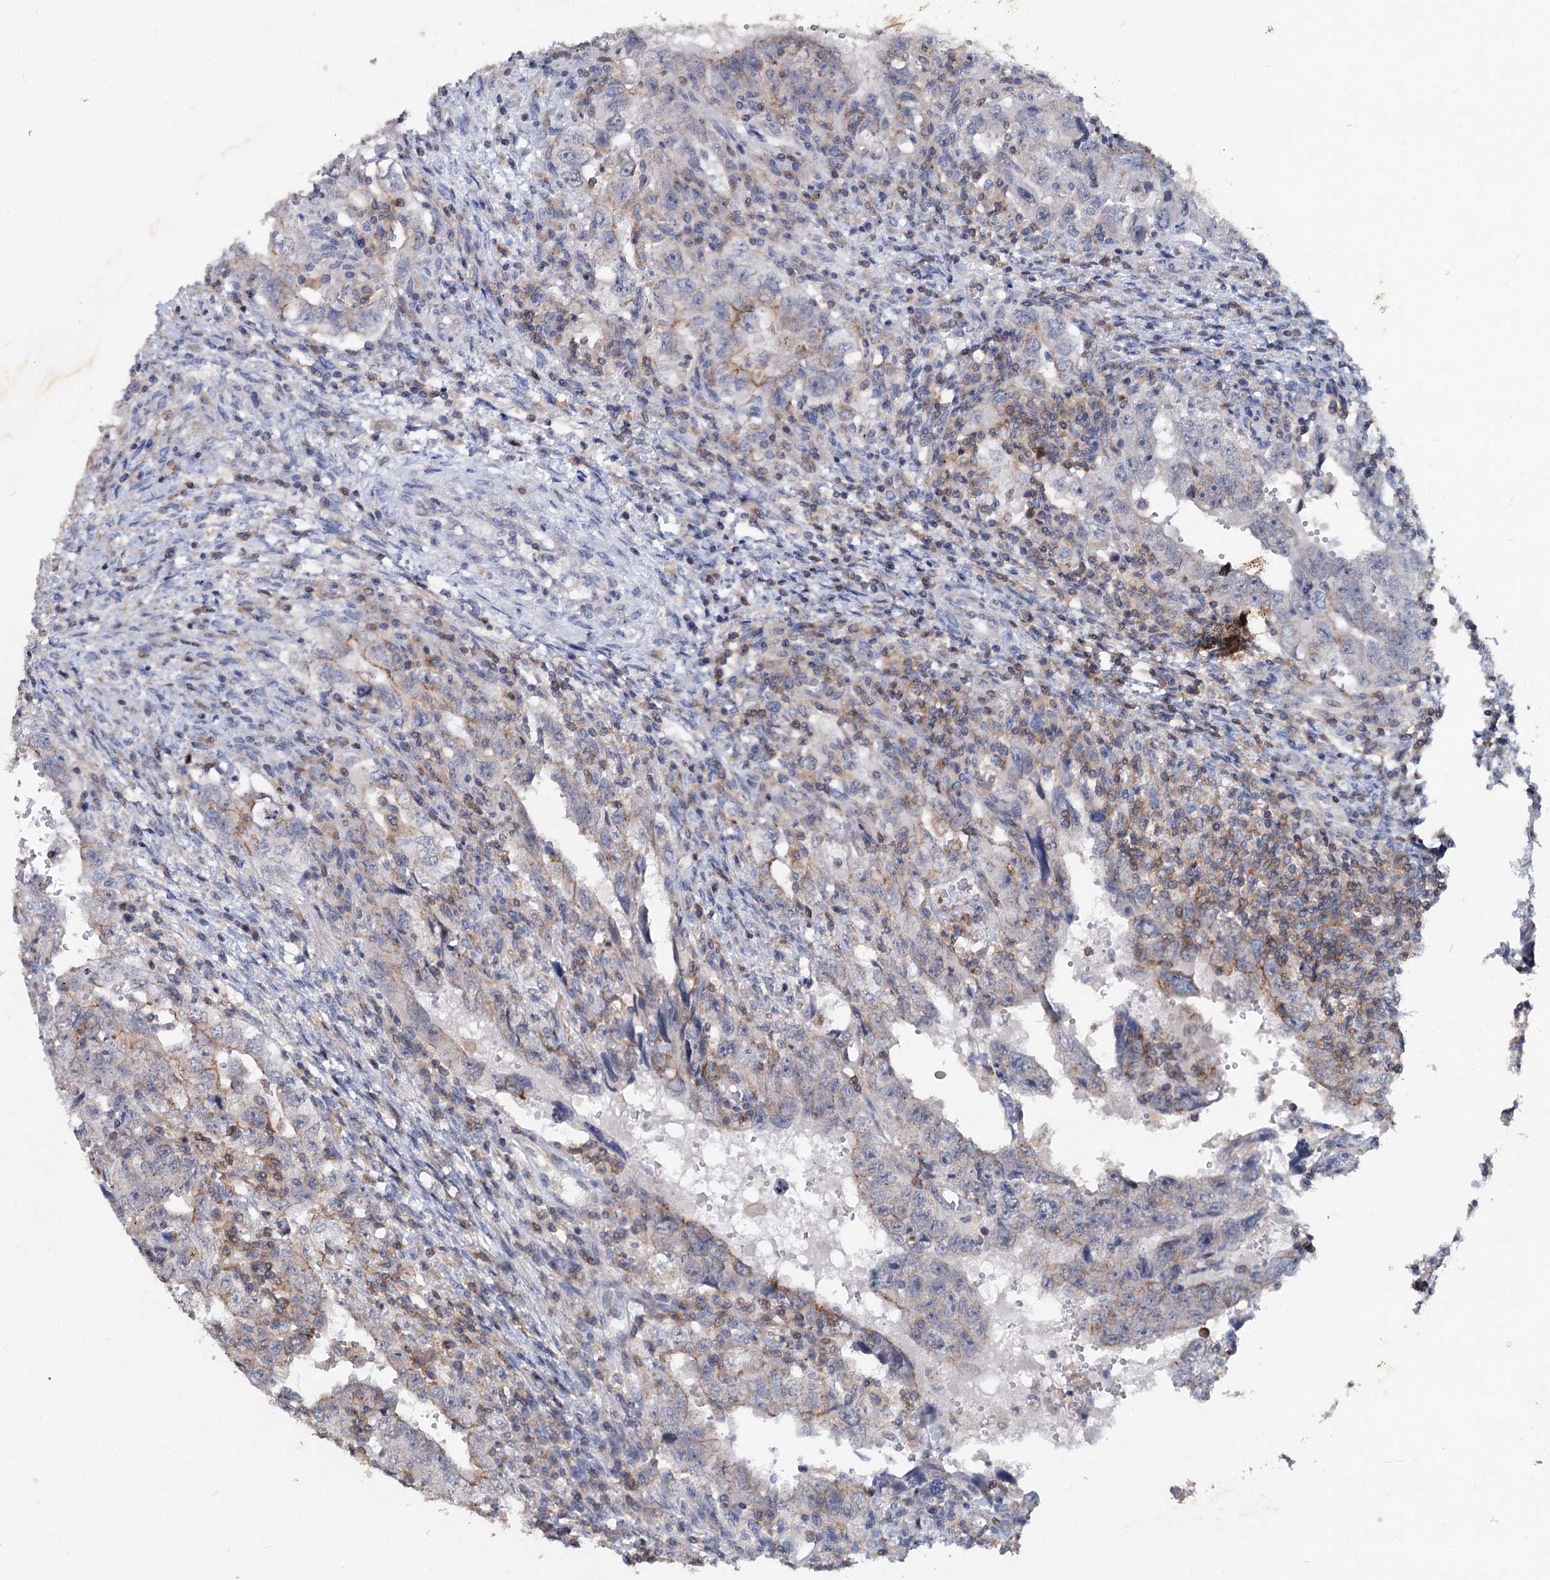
{"staining": {"intensity": "weak", "quantity": "<25%", "location": "cytoplasmic/membranous"}, "tissue": "testis cancer", "cell_type": "Tumor cells", "image_type": "cancer", "snomed": [{"axis": "morphology", "description": "Carcinoma, Embryonal, NOS"}, {"axis": "topography", "description": "Testis"}], "caption": "A histopathology image of testis cancer (embryonal carcinoma) stained for a protein reveals no brown staining in tumor cells.", "gene": "LRCH4", "patient": {"sex": "male", "age": 26}}